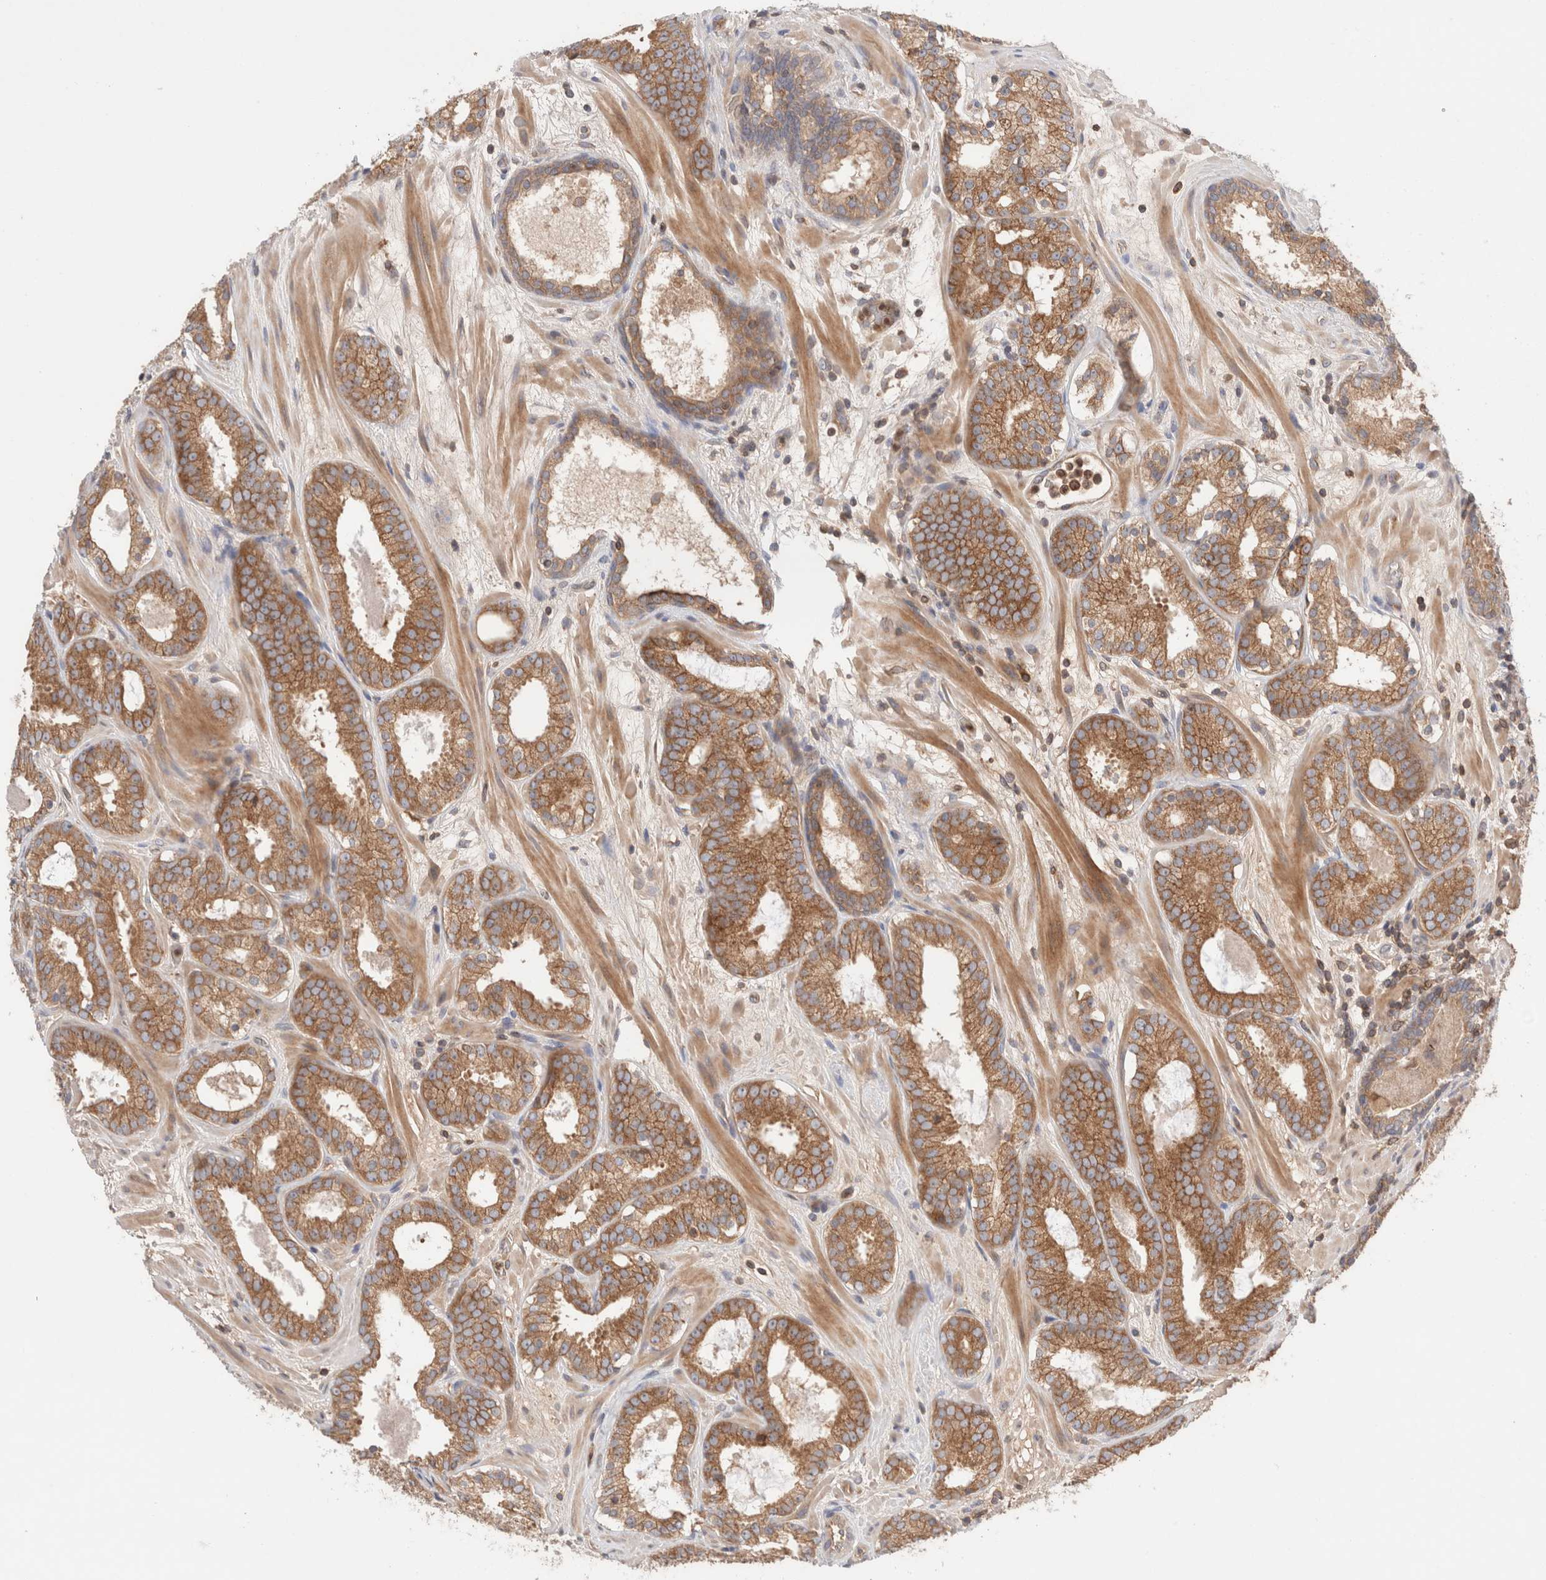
{"staining": {"intensity": "moderate", "quantity": ">75%", "location": "cytoplasmic/membranous"}, "tissue": "prostate cancer", "cell_type": "Tumor cells", "image_type": "cancer", "snomed": [{"axis": "morphology", "description": "Adenocarcinoma, Low grade"}, {"axis": "topography", "description": "Prostate"}], "caption": "Human low-grade adenocarcinoma (prostate) stained with a brown dye shows moderate cytoplasmic/membranous positive staining in approximately >75% of tumor cells.", "gene": "SIKE1", "patient": {"sex": "male", "age": 69}}